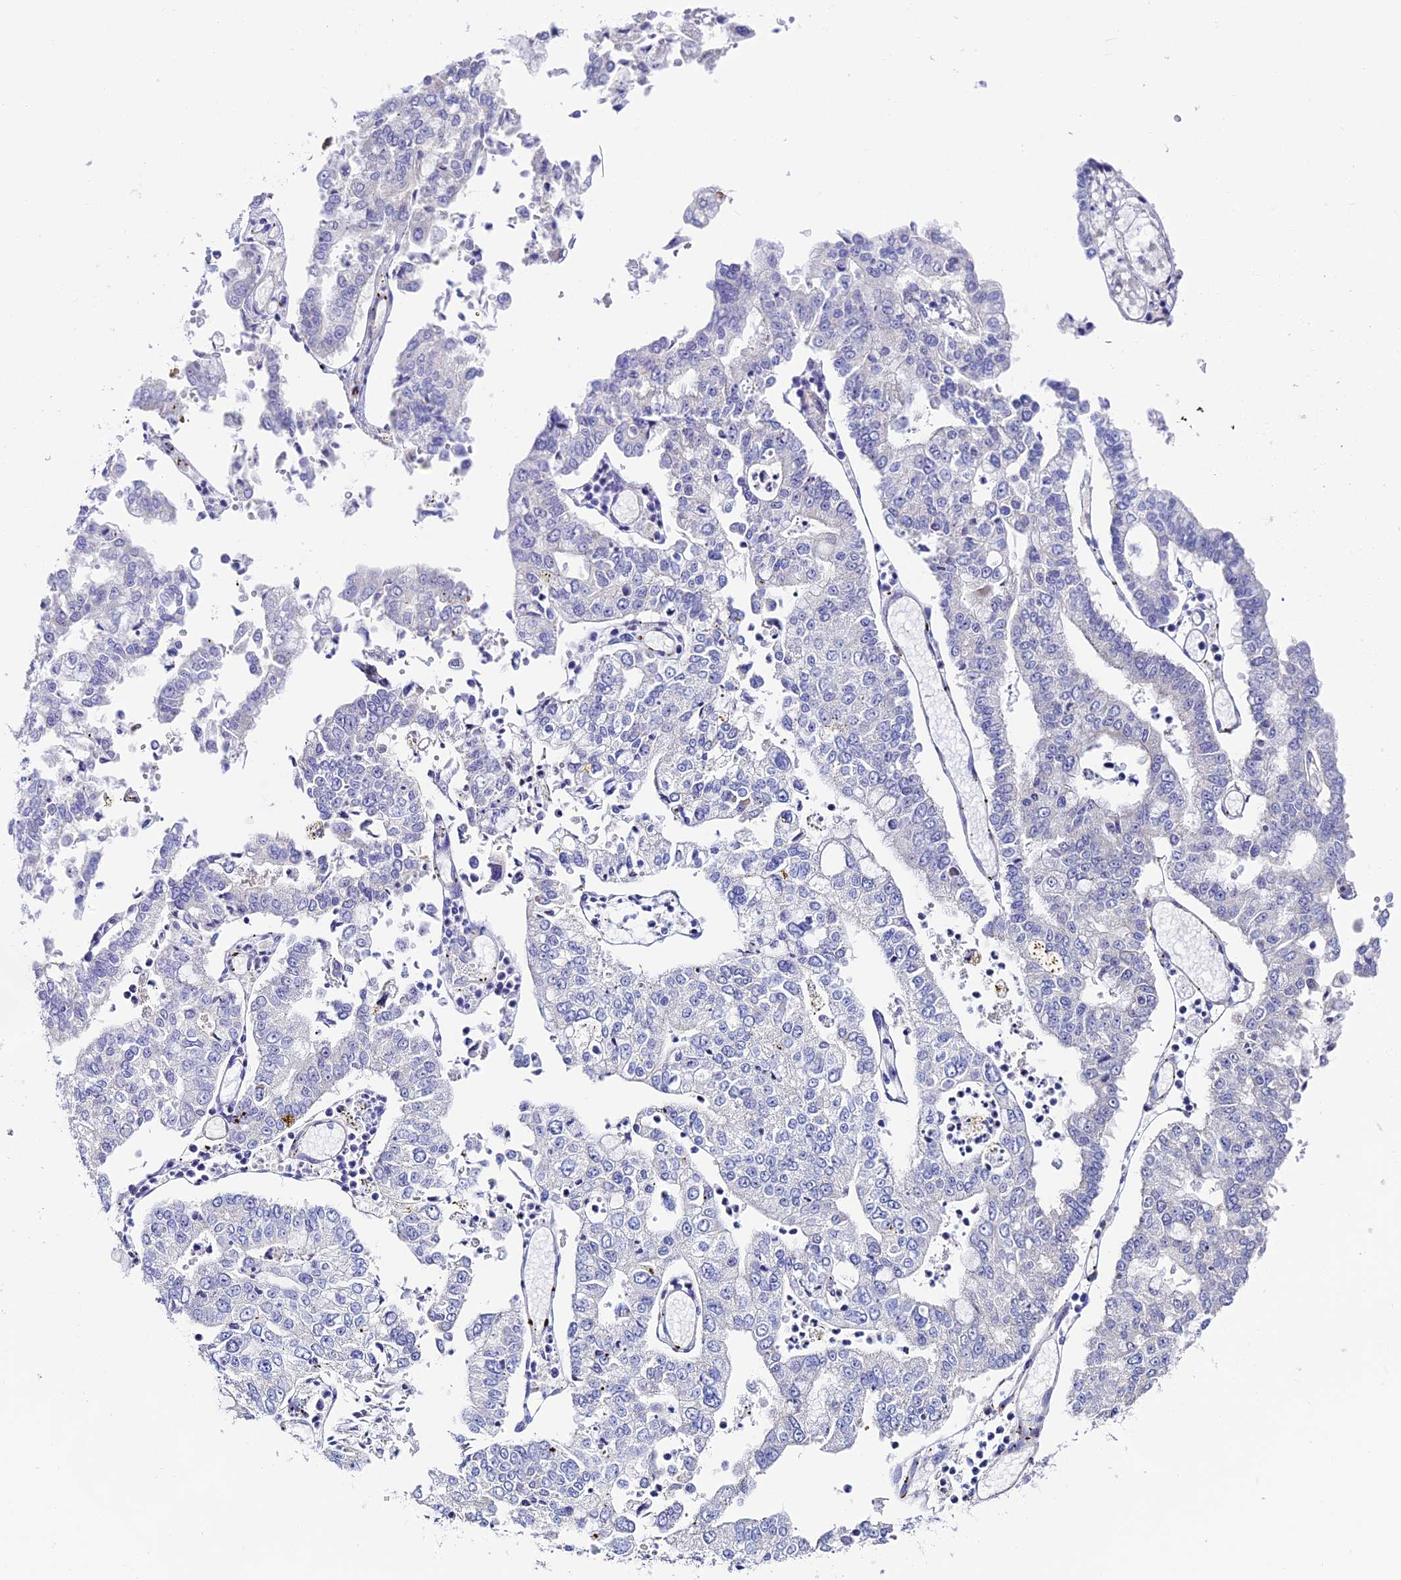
{"staining": {"intensity": "negative", "quantity": "none", "location": "none"}, "tissue": "stomach cancer", "cell_type": "Tumor cells", "image_type": "cancer", "snomed": [{"axis": "morphology", "description": "Adenocarcinoma, NOS"}, {"axis": "topography", "description": "Stomach"}], "caption": "DAB (3,3'-diaminobenzidine) immunohistochemical staining of human adenocarcinoma (stomach) reveals no significant staining in tumor cells.", "gene": "MACIR", "patient": {"sex": "male", "age": 76}}